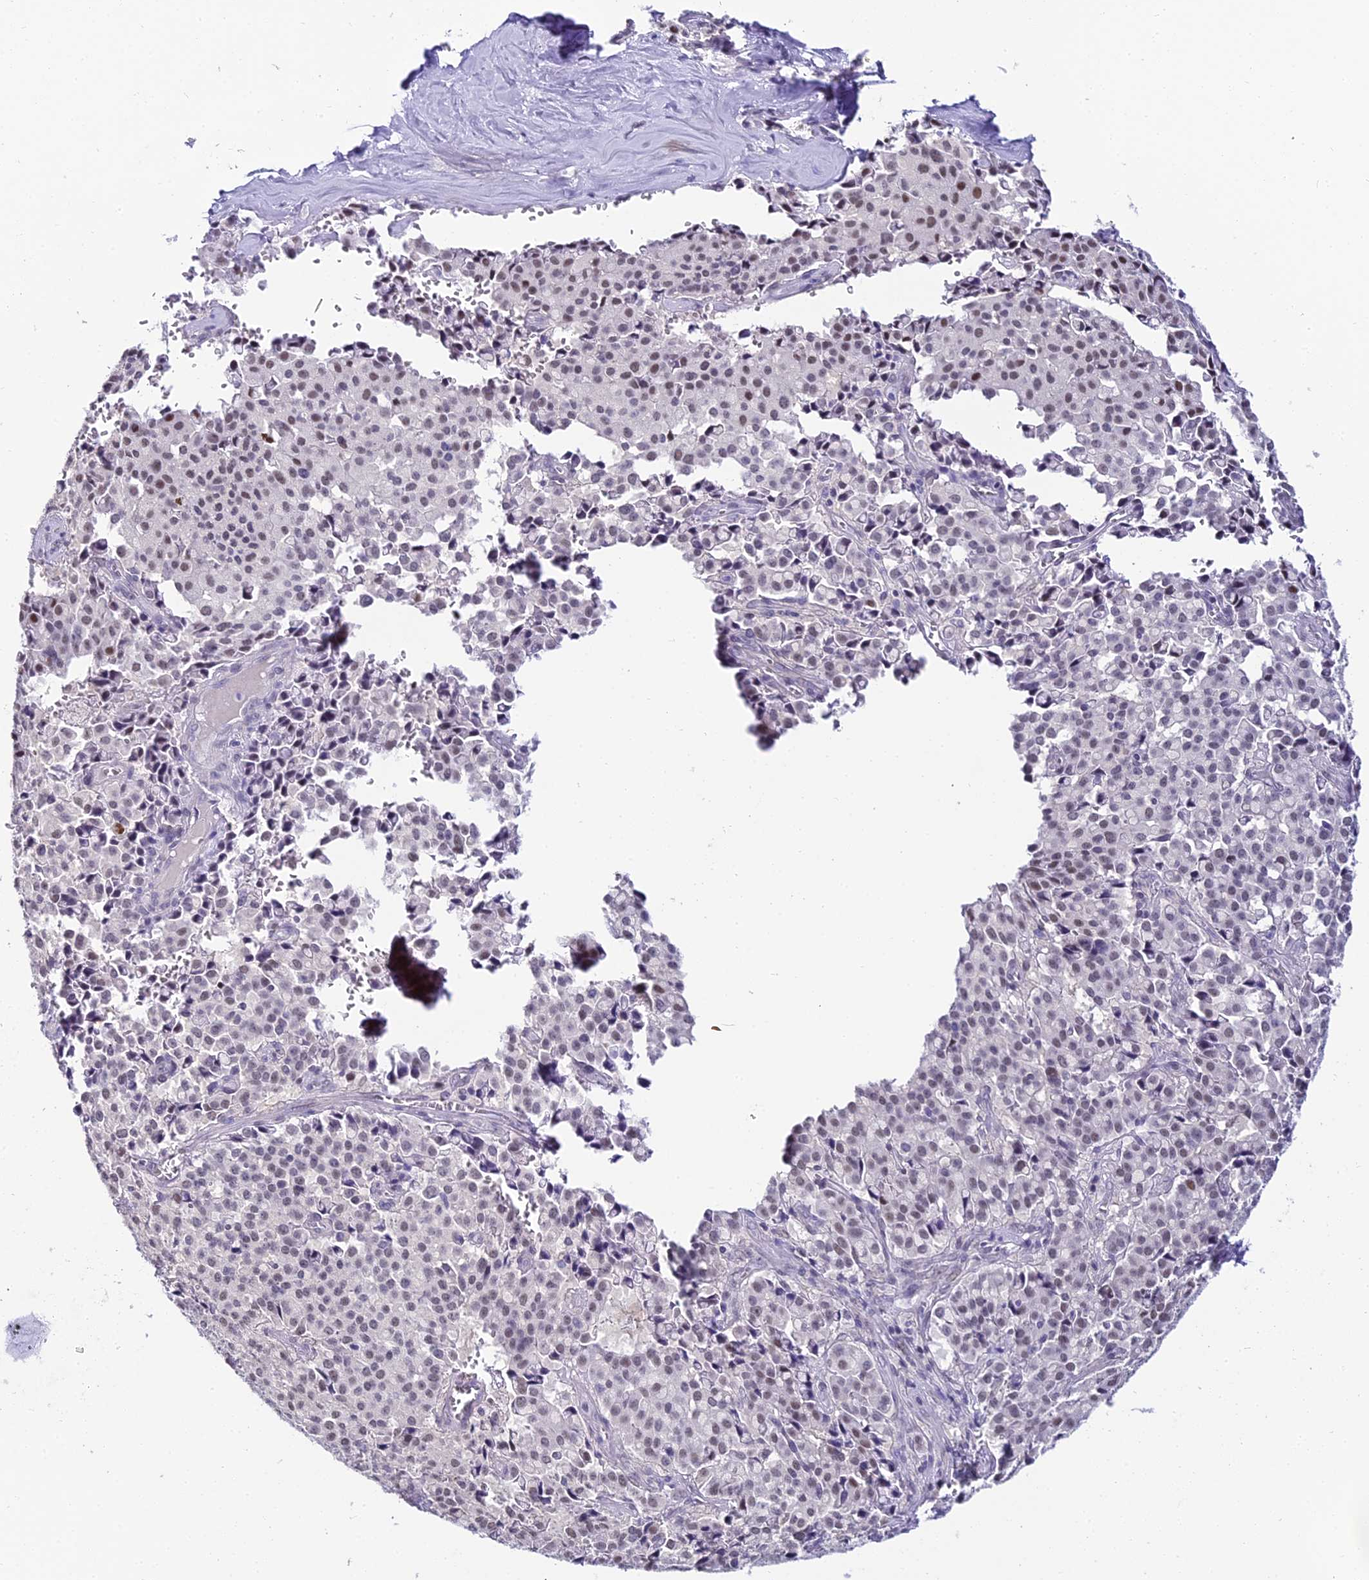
{"staining": {"intensity": "weak", "quantity": "25%-75%", "location": "nuclear"}, "tissue": "pancreatic cancer", "cell_type": "Tumor cells", "image_type": "cancer", "snomed": [{"axis": "morphology", "description": "Adenocarcinoma, NOS"}, {"axis": "topography", "description": "Pancreas"}], "caption": "Immunohistochemical staining of human adenocarcinoma (pancreatic) reveals weak nuclear protein staining in about 25%-75% of tumor cells.", "gene": "ABHD14A-ACY1", "patient": {"sex": "male", "age": 65}}